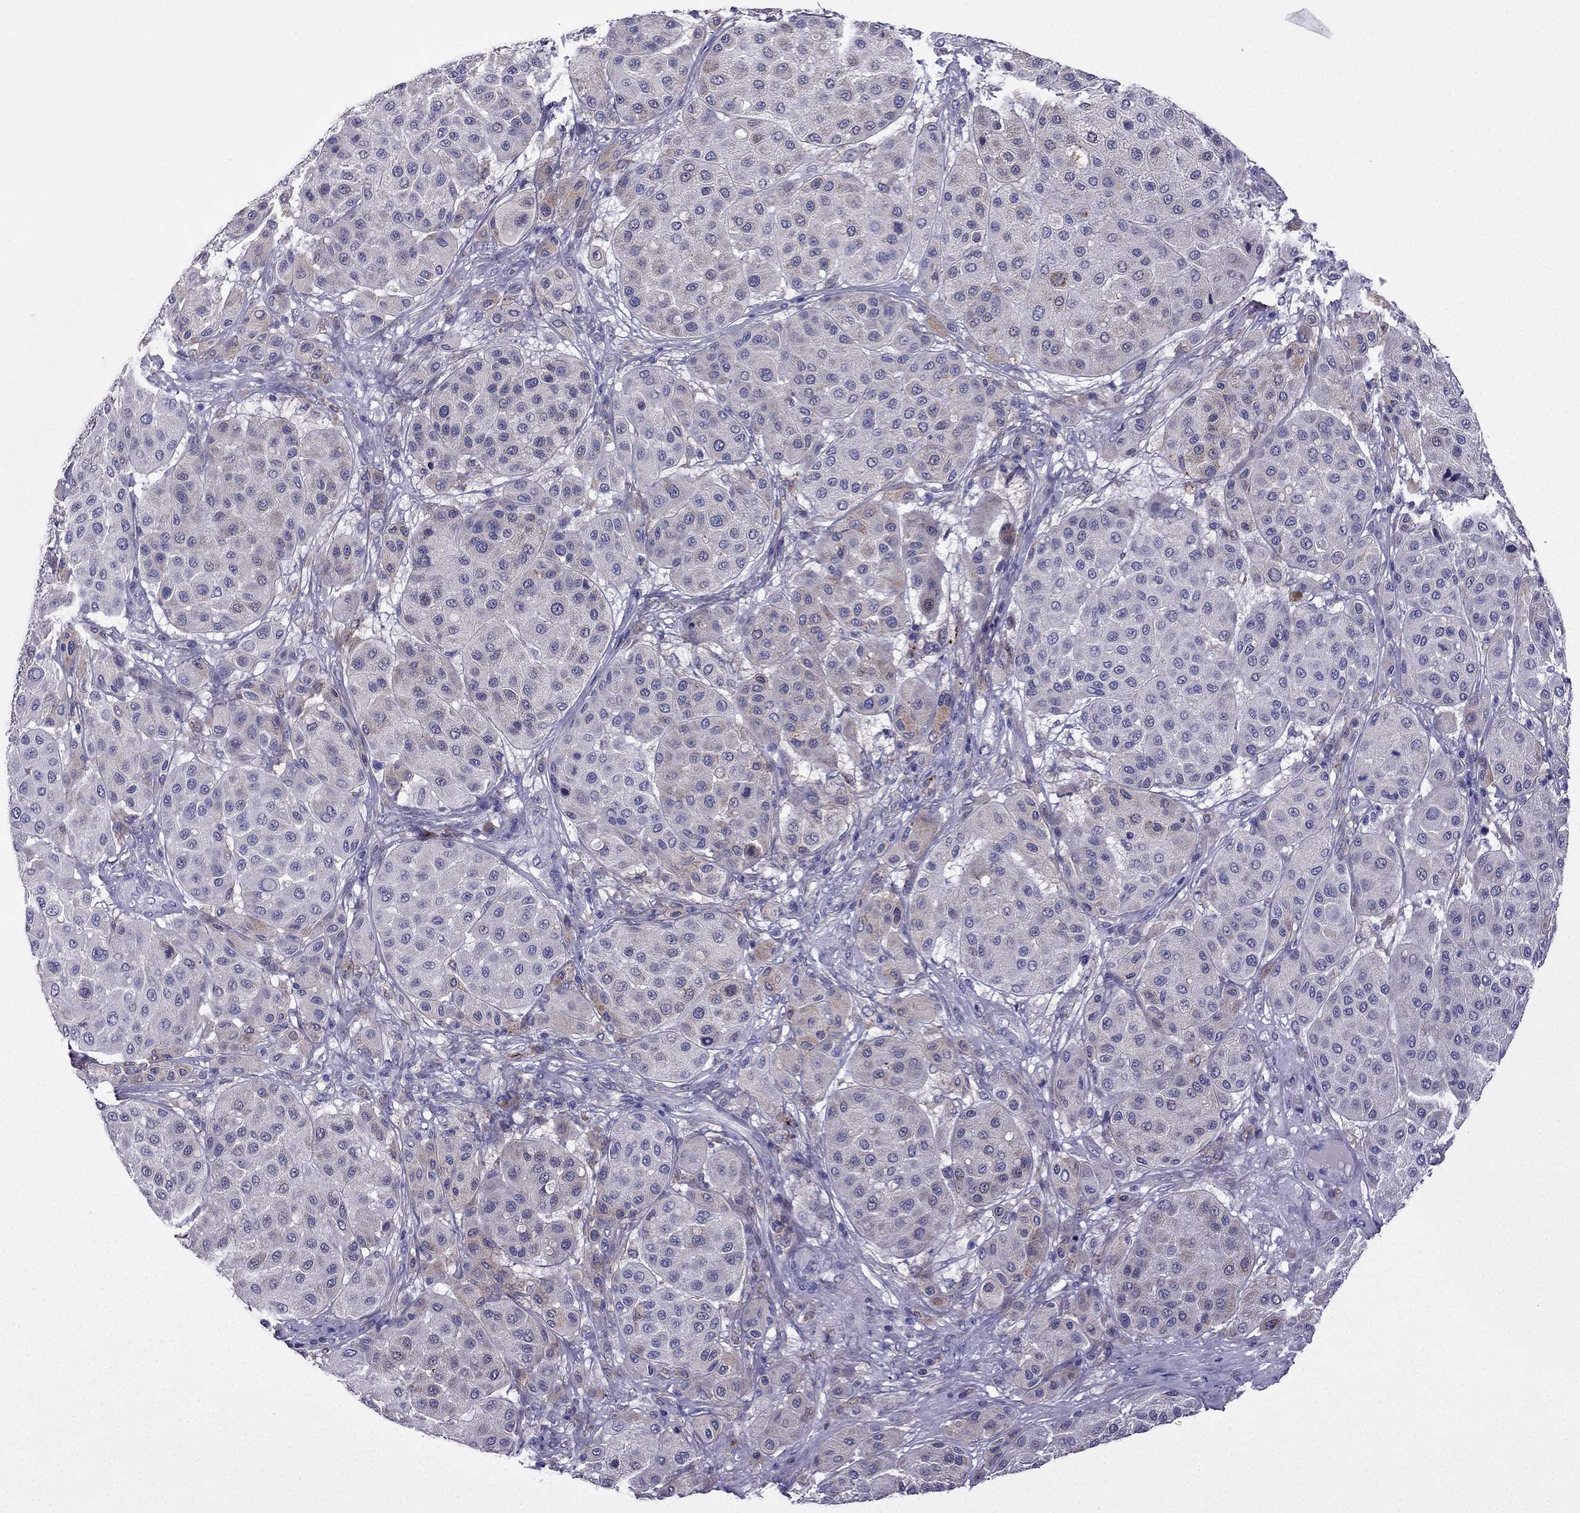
{"staining": {"intensity": "moderate", "quantity": "<25%", "location": "cytoplasmic/membranous"}, "tissue": "melanoma", "cell_type": "Tumor cells", "image_type": "cancer", "snomed": [{"axis": "morphology", "description": "Malignant melanoma, Metastatic site"}, {"axis": "topography", "description": "Smooth muscle"}], "caption": "The histopathology image demonstrates staining of melanoma, revealing moderate cytoplasmic/membranous protein staining (brown color) within tumor cells.", "gene": "TSSK4", "patient": {"sex": "male", "age": 41}}